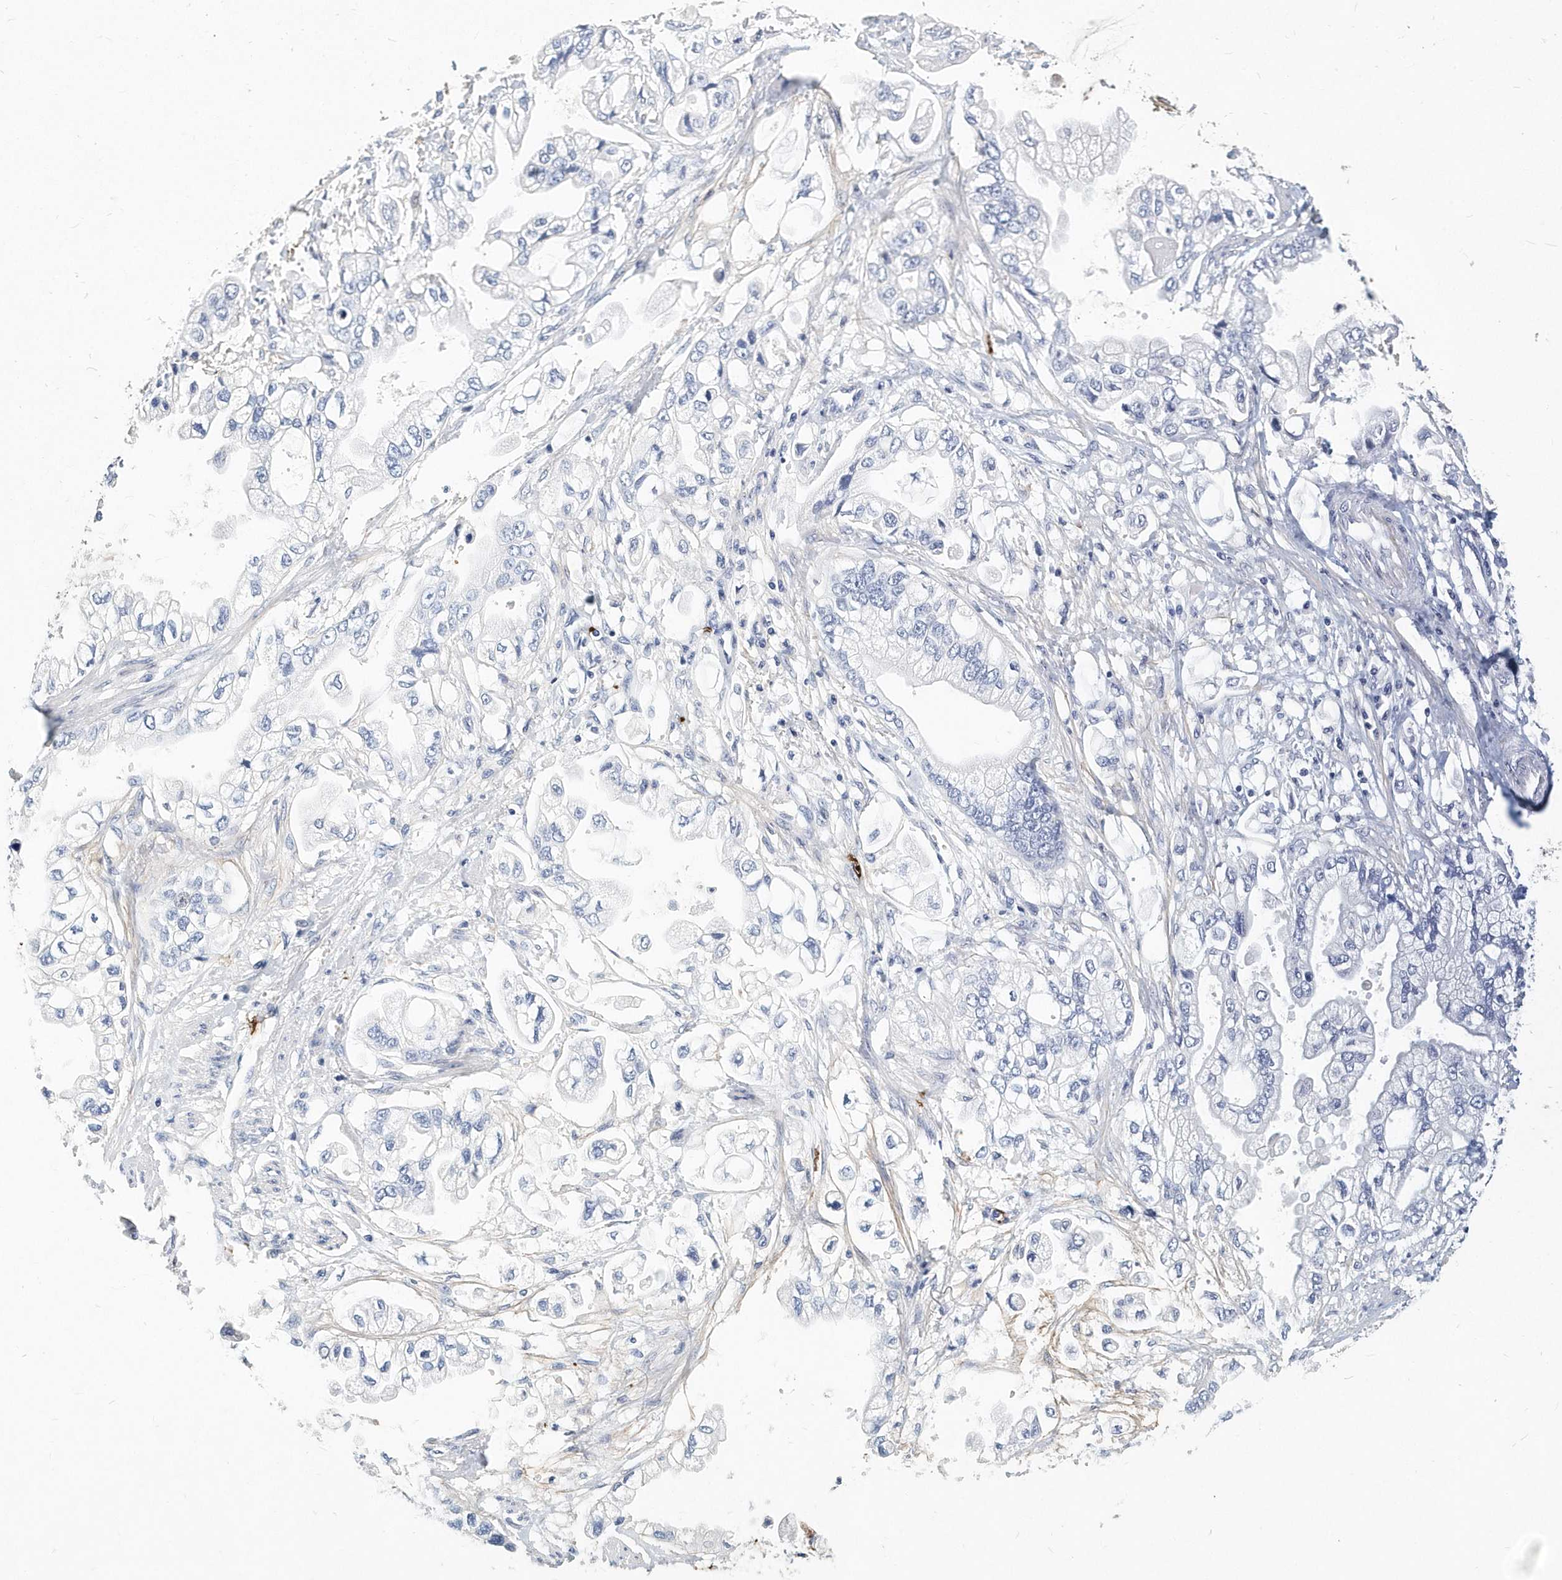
{"staining": {"intensity": "negative", "quantity": "none", "location": "none"}, "tissue": "stomach cancer", "cell_type": "Tumor cells", "image_type": "cancer", "snomed": [{"axis": "morphology", "description": "Adenocarcinoma, NOS"}, {"axis": "topography", "description": "Stomach"}], "caption": "There is no significant positivity in tumor cells of stomach cancer (adenocarcinoma).", "gene": "ITGA2B", "patient": {"sex": "male", "age": 62}}